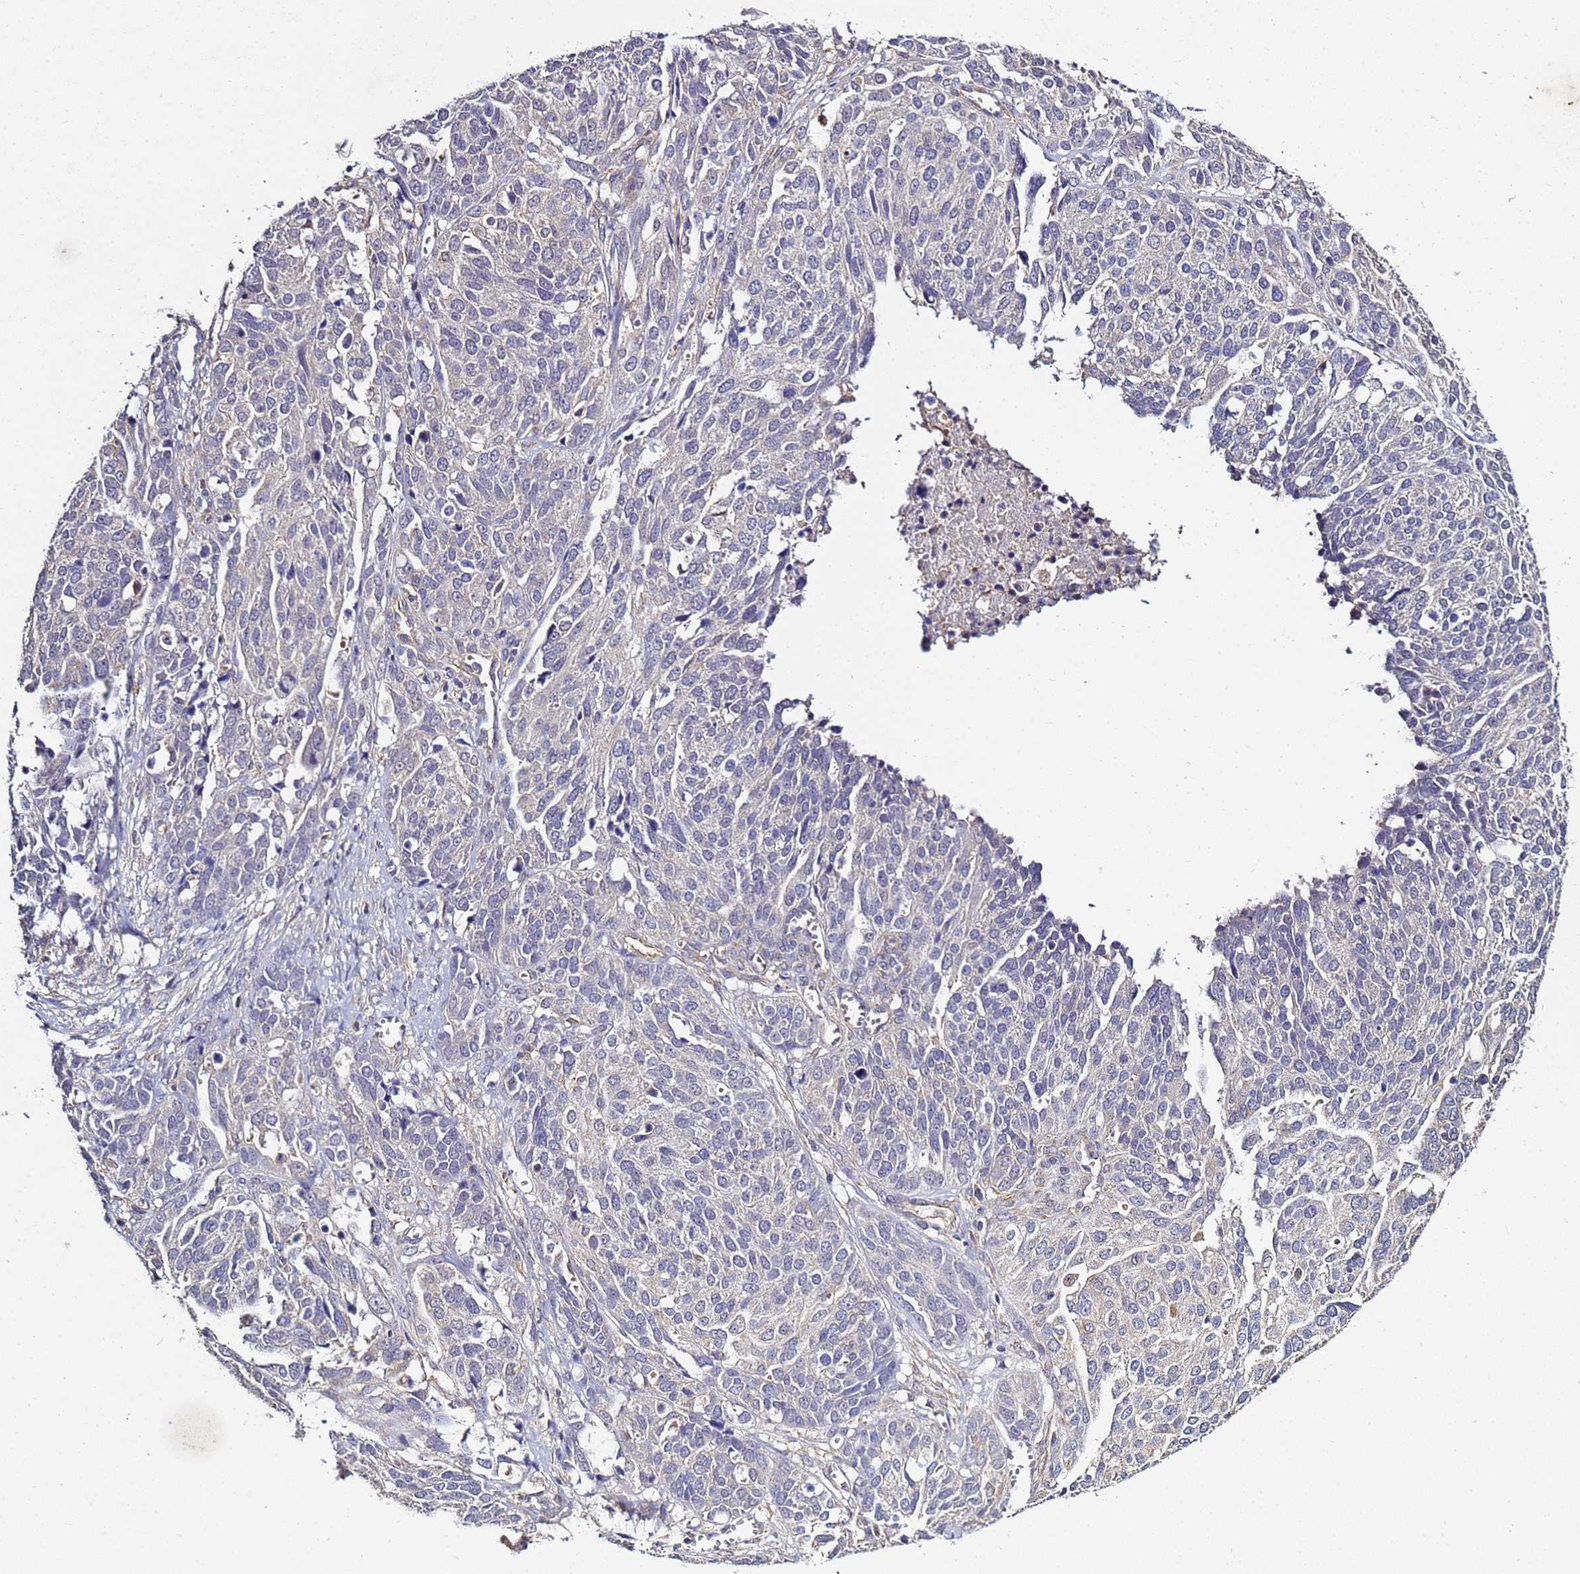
{"staining": {"intensity": "negative", "quantity": "none", "location": "none"}, "tissue": "ovarian cancer", "cell_type": "Tumor cells", "image_type": "cancer", "snomed": [{"axis": "morphology", "description": "Cystadenocarcinoma, serous, NOS"}, {"axis": "topography", "description": "Ovary"}], "caption": "Tumor cells are negative for brown protein staining in serous cystadenocarcinoma (ovarian).", "gene": "ENOPH1", "patient": {"sex": "female", "age": 44}}